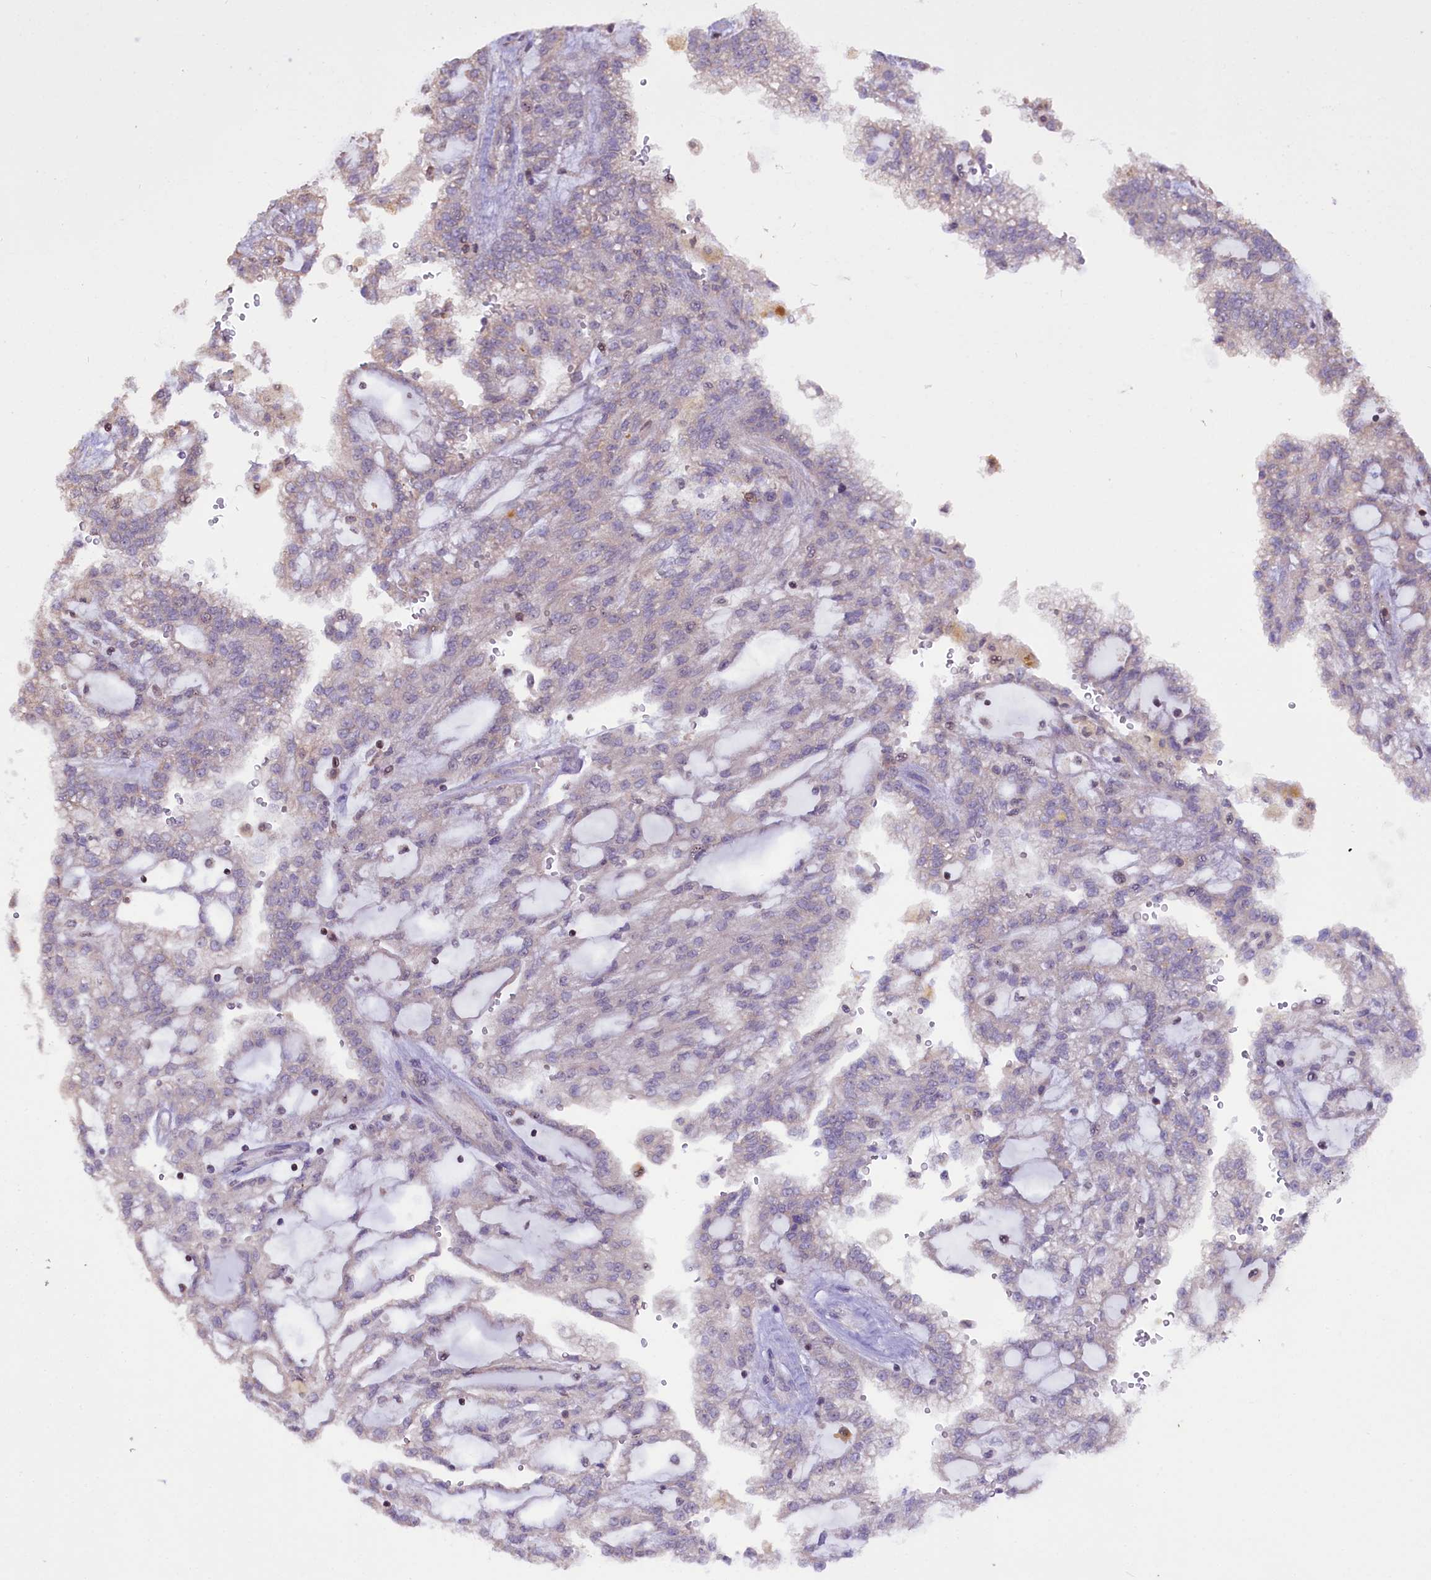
{"staining": {"intensity": "weak", "quantity": "<25%", "location": "cytoplasmic/membranous"}, "tissue": "renal cancer", "cell_type": "Tumor cells", "image_type": "cancer", "snomed": [{"axis": "morphology", "description": "Adenocarcinoma, NOS"}, {"axis": "topography", "description": "Kidney"}], "caption": "The image exhibits no significant staining in tumor cells of renal adenocarcinoma.", "gene": "RPUSD3", "patient": {"sex": "male", "age": 63}}